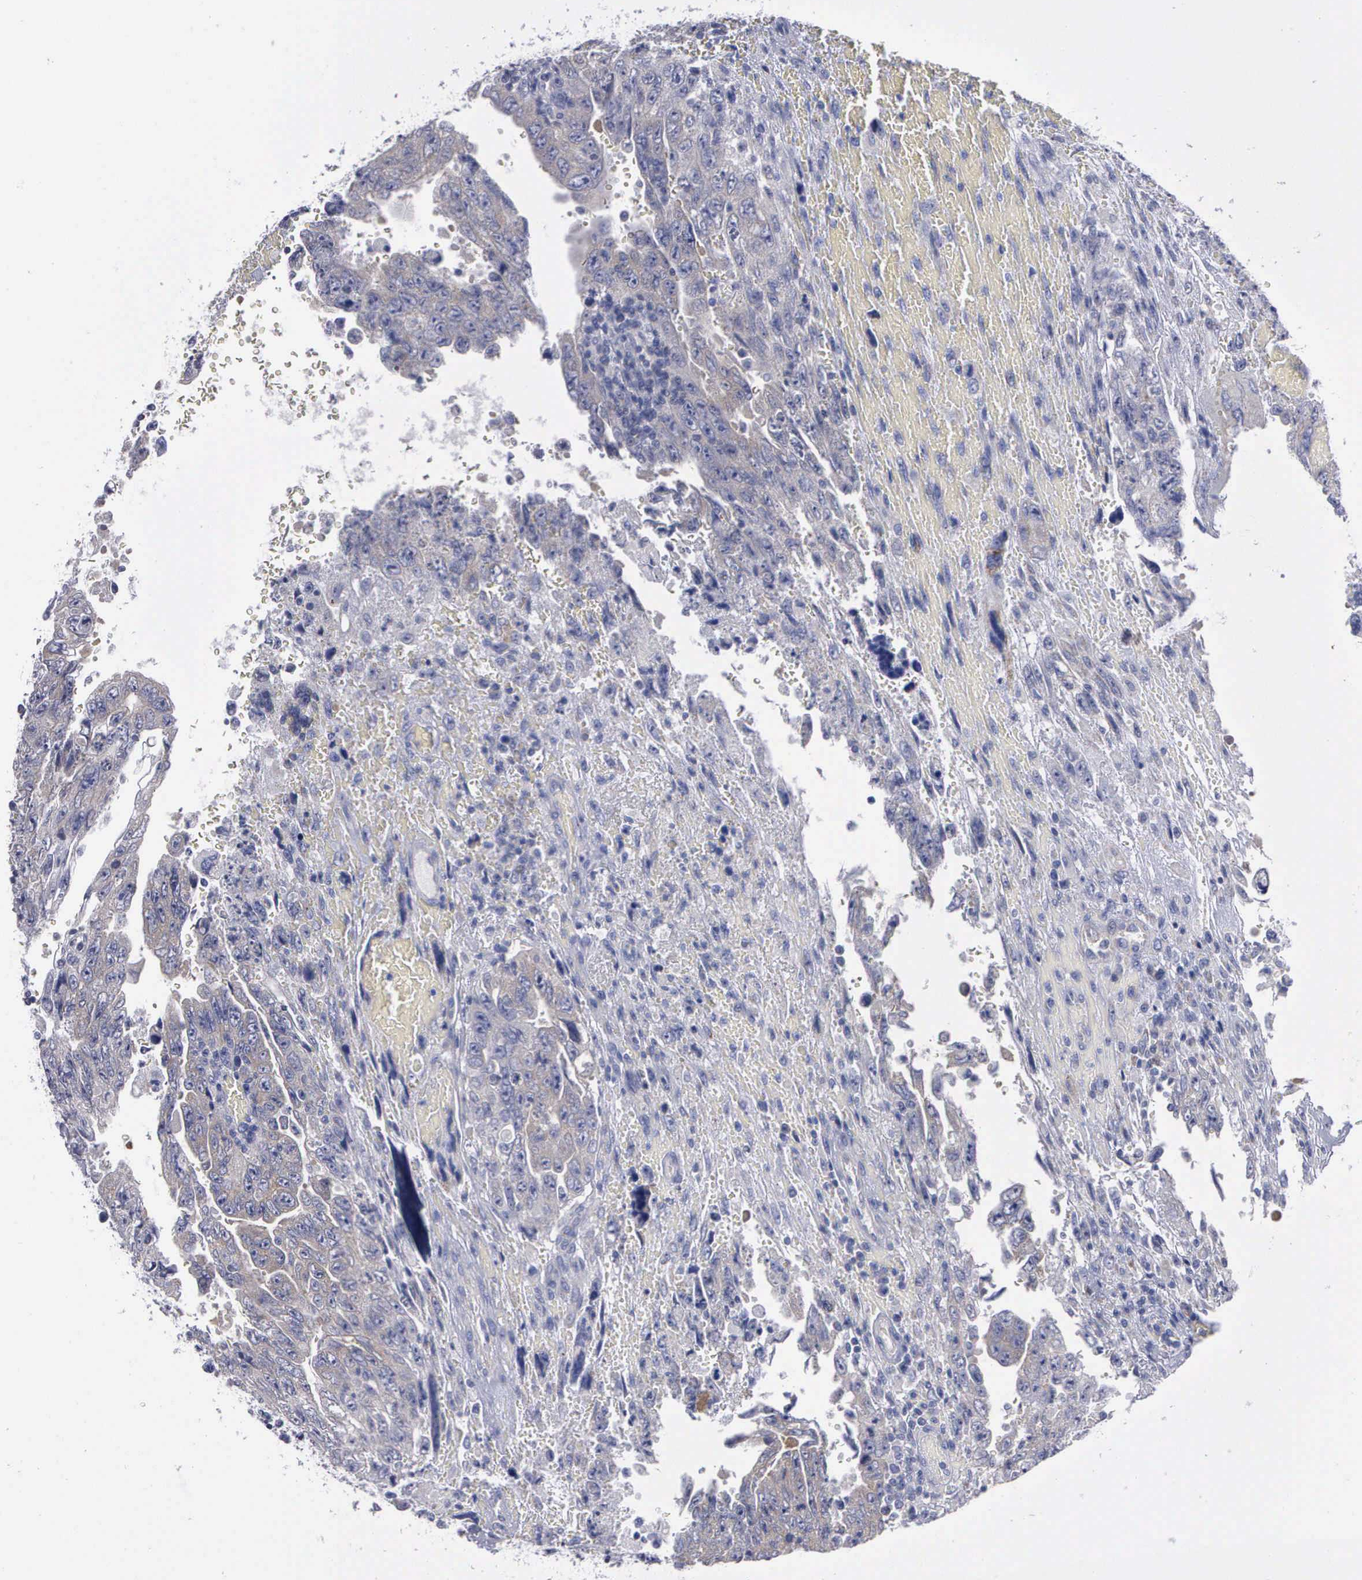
{"staining": {"intensity": "weak", "quantity": "<25%", "location": "cytoplasmic/membranous"}, "tissue": "testis cancer", "cell_type": "Tumor cells", "image_type": "cancer", "snomed": [{"axis": "morphology", "description": "Carcinoma, Embryonal, NOS"}, {"axis": "topography", "description": "Testis"}], "caption": "Tumor cells show no significant protein expression in embryonal carcinoma (testis).", "gene": "APOOL", "patient": {"sex": "male", "age": 28}}